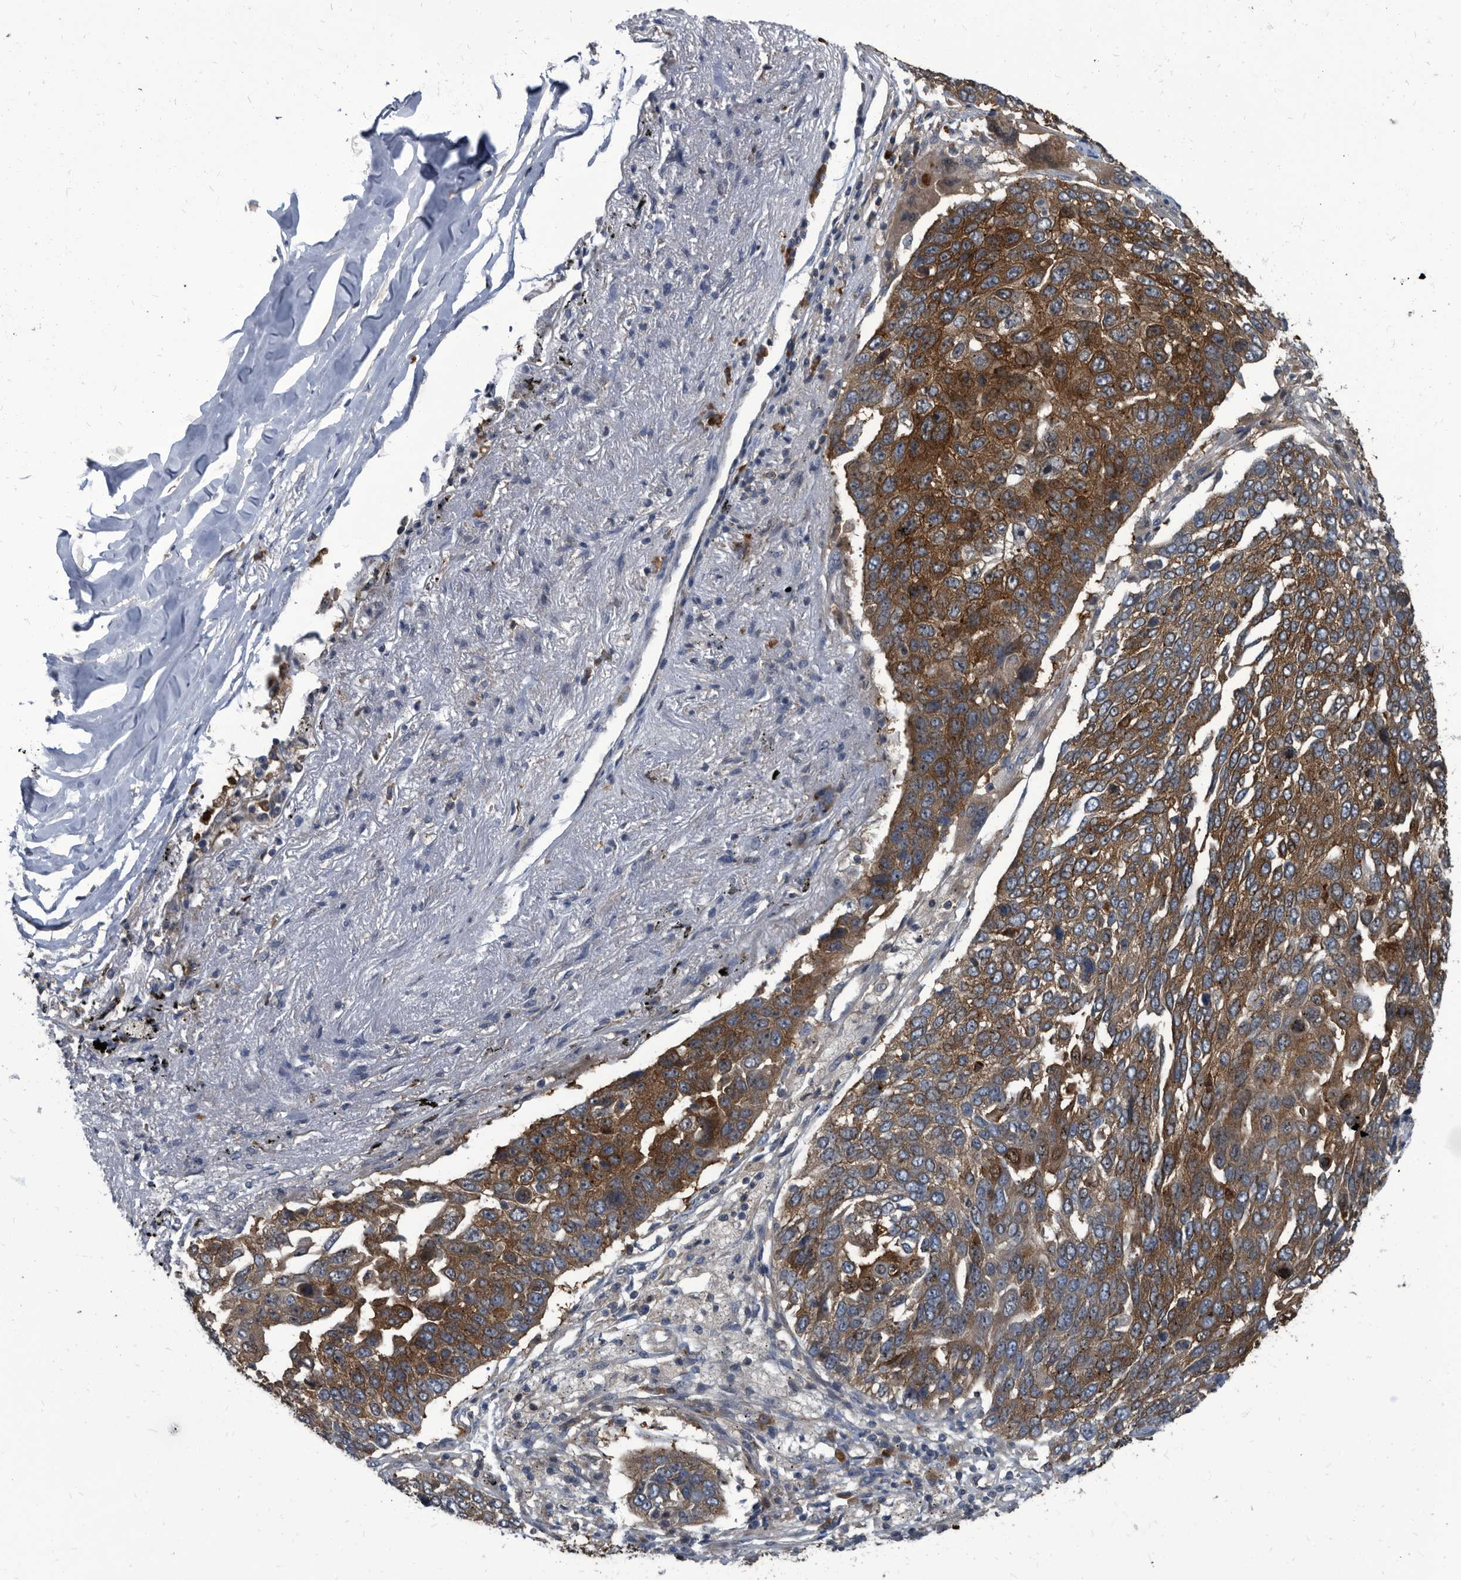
{"staining": {"intensity": "strong", "quantity": ">75%", "location": "cytoplasmic/membranous"}, "tissue": "lung cancer", "cell_type": "Tumor cells", "image_type": "cancer", "snomed": [{"axis": "morphology", "description": "Squamous cell carcinoma, NOS"}, {"axis": "topography", "description": "Lung"}], "caption": "Immunohistochemistry photomicrograph of neoplastic tissue: lung cancer stained using immunohistochemistry (IHC) shows high levels of strong protein expression localized specifically in the cytoplasmic/membranous of tumor cells, appearing as a cytoplasmic/membranous brown color.", "gene": "CDV3", "patient": {"sex": "male", "age": 66}}